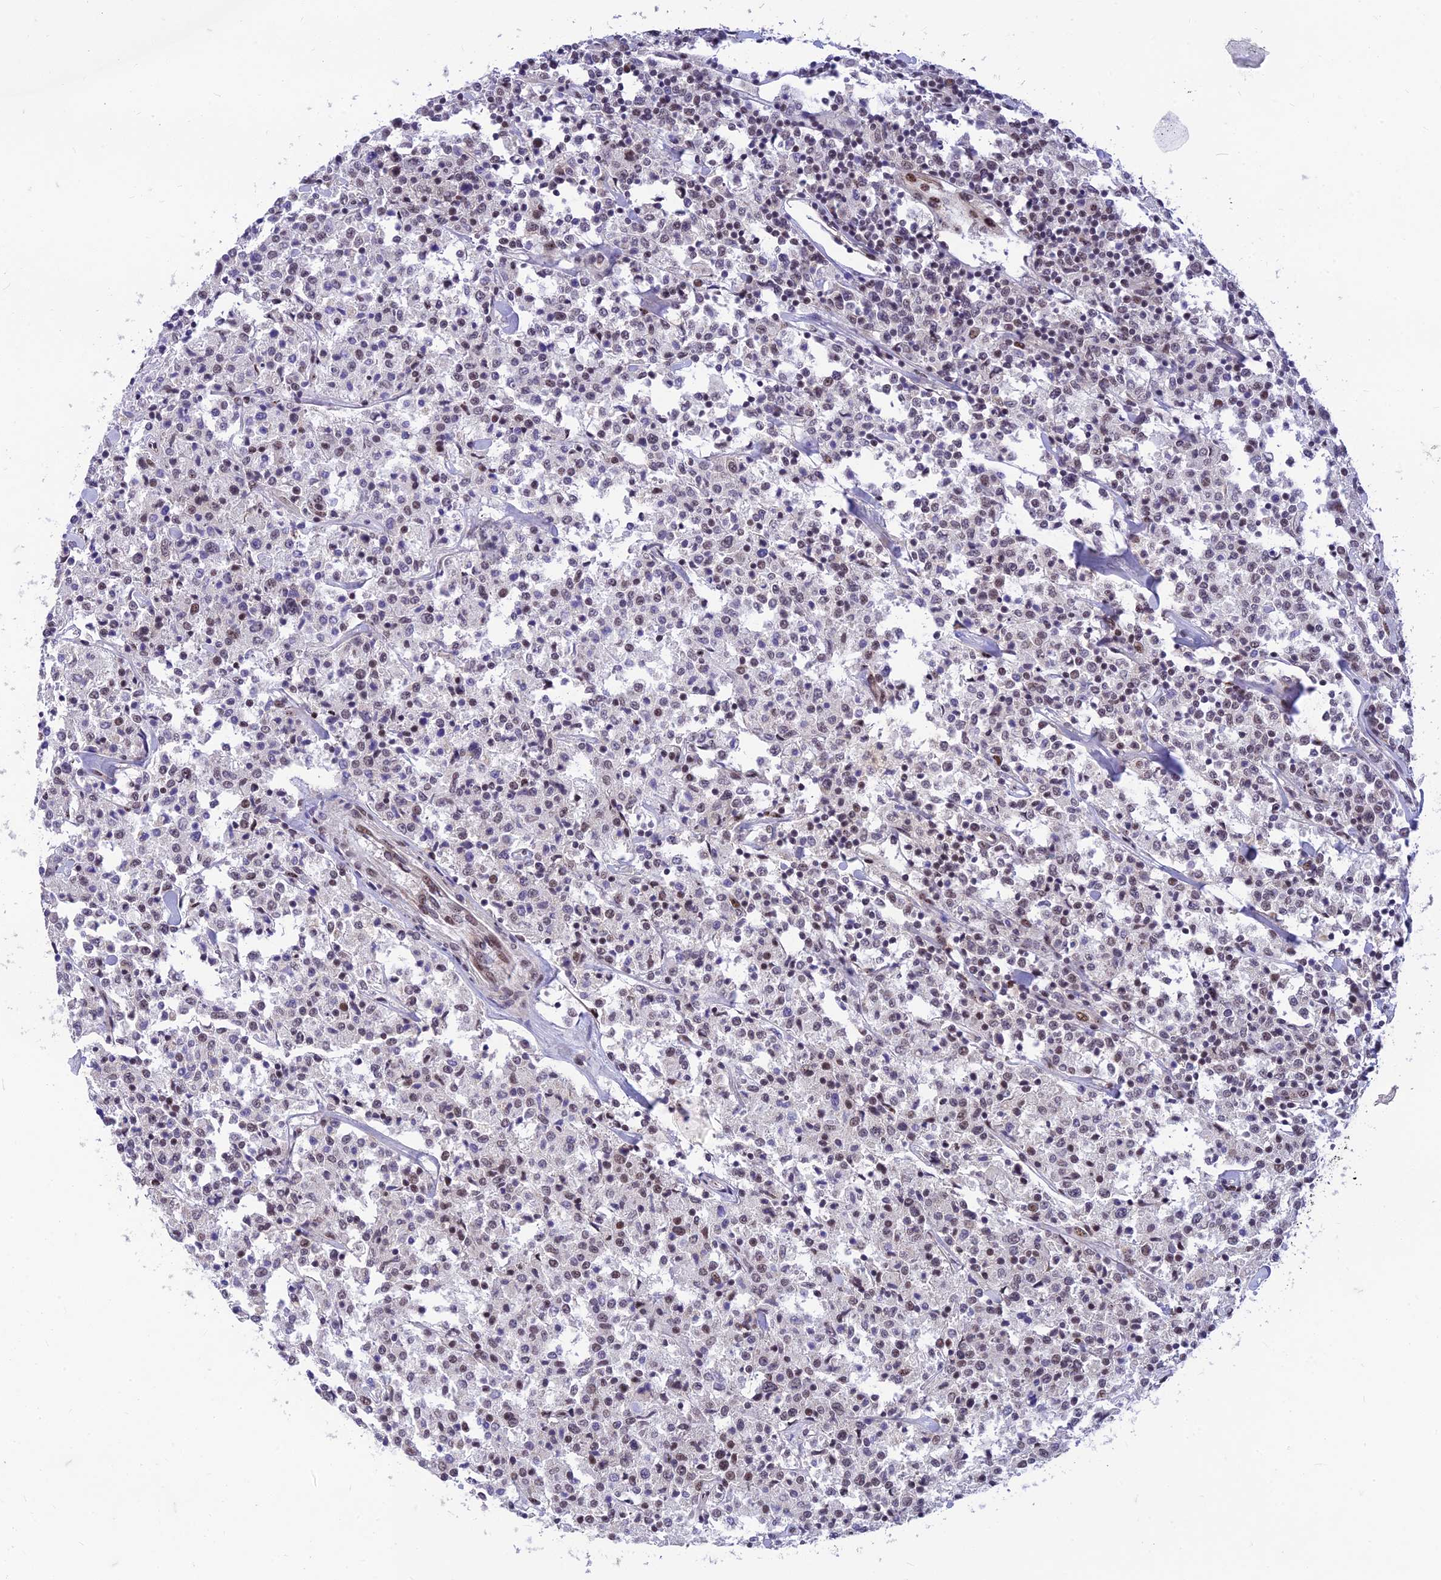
{"staining": {"intensity": "weak", "quantity": "25%-75%", "location": "nuclear"}, "tissue": "lymphoma", "cell_type": "Tumor cells", "image_type": "cancer", "snomed": [{"axis": "morphology", "description": "Malignant lymphoma, non-Hodgkin's type, Low grade"}, {"axis": "topography", "description": "Small intestine"}], "caption": "A photomicrograph of human lymphoma stained for a protein displays weak nuclear brown staining in tumor cells.", "gene": "MICOS13", "patient": {"sex": "female", "age": 59}}